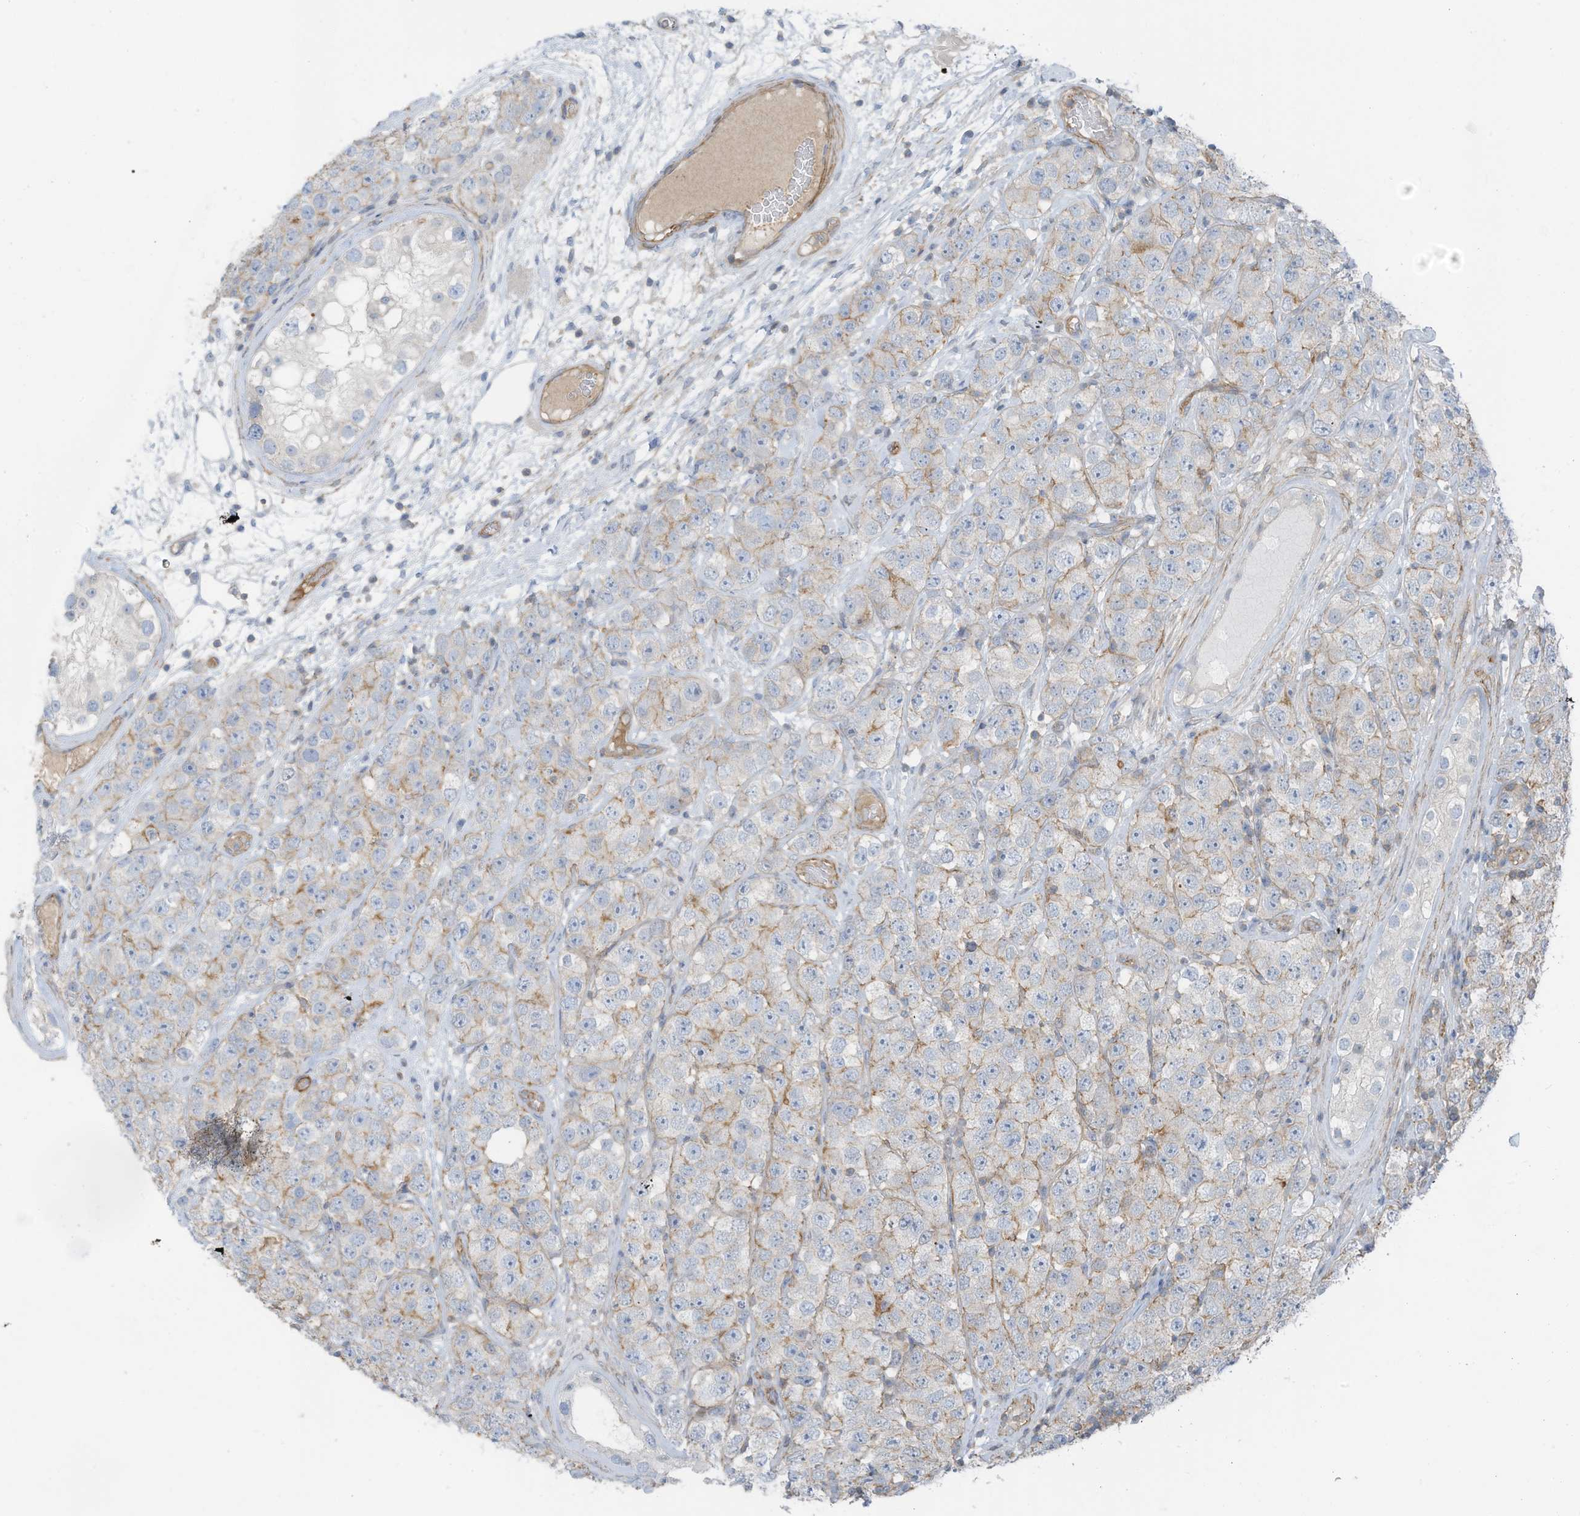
{"staining": {"intensity": "negative", "quantity": "none", "location": "none"}, "tissue": "testis cancer", "cell_type": "Tumor cells", "image_type": "cancer", "snomed": [{"axis": "morphology", "description": "Seminoma, NOS"}, {"axis": "topography", "description": "Testis"}], "caption": "A high-resolution micrograph shows immunohistochemistry staining of testis seminoma, which reveals no significant staining in tumor cells.", "gene": "ZNF846", "patient": {"sex": "male", "age": 28}}